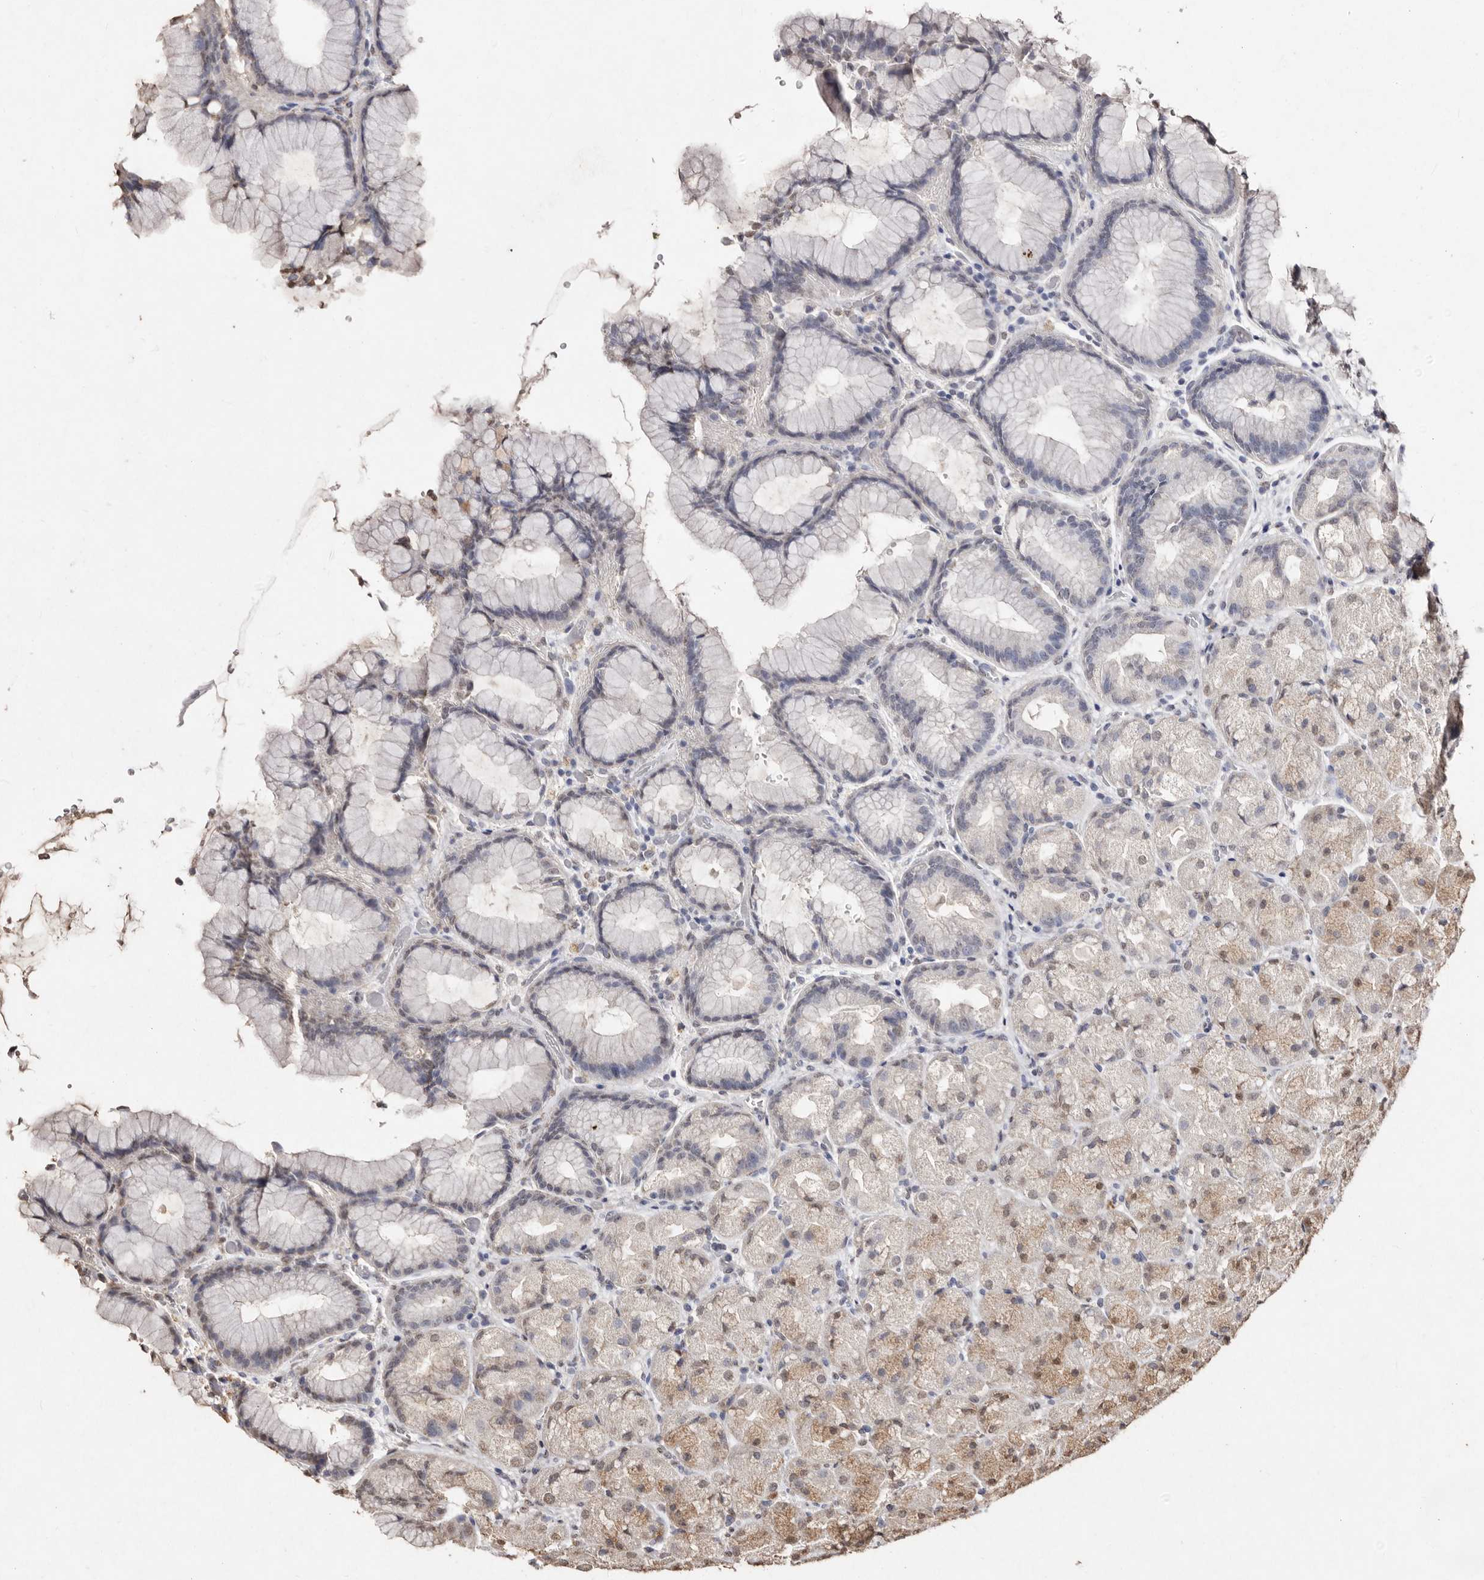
{"staining": {"intensity": "weak", "quantity": "25%-75%", "location": "cytoplasmic/membranous"}, "tissue": "stomach", "cell_type": "Glandular cells", "image_type": "normal", "snomed": [{"axis": "morphology", "description": "Normal tissue, NOS"}, {"axis": "topography", "description": "Stomach, upper"}, {"axis": "topography", "description": "Stomach"}], "caption": "Protein staining of unremarkable stomach demonstrates weak cytoplasmic/membranous staining in about 25%-75% of glandular cells.", "gene": "ERBB4", "patient": {"sex": "male", "age": 48}}